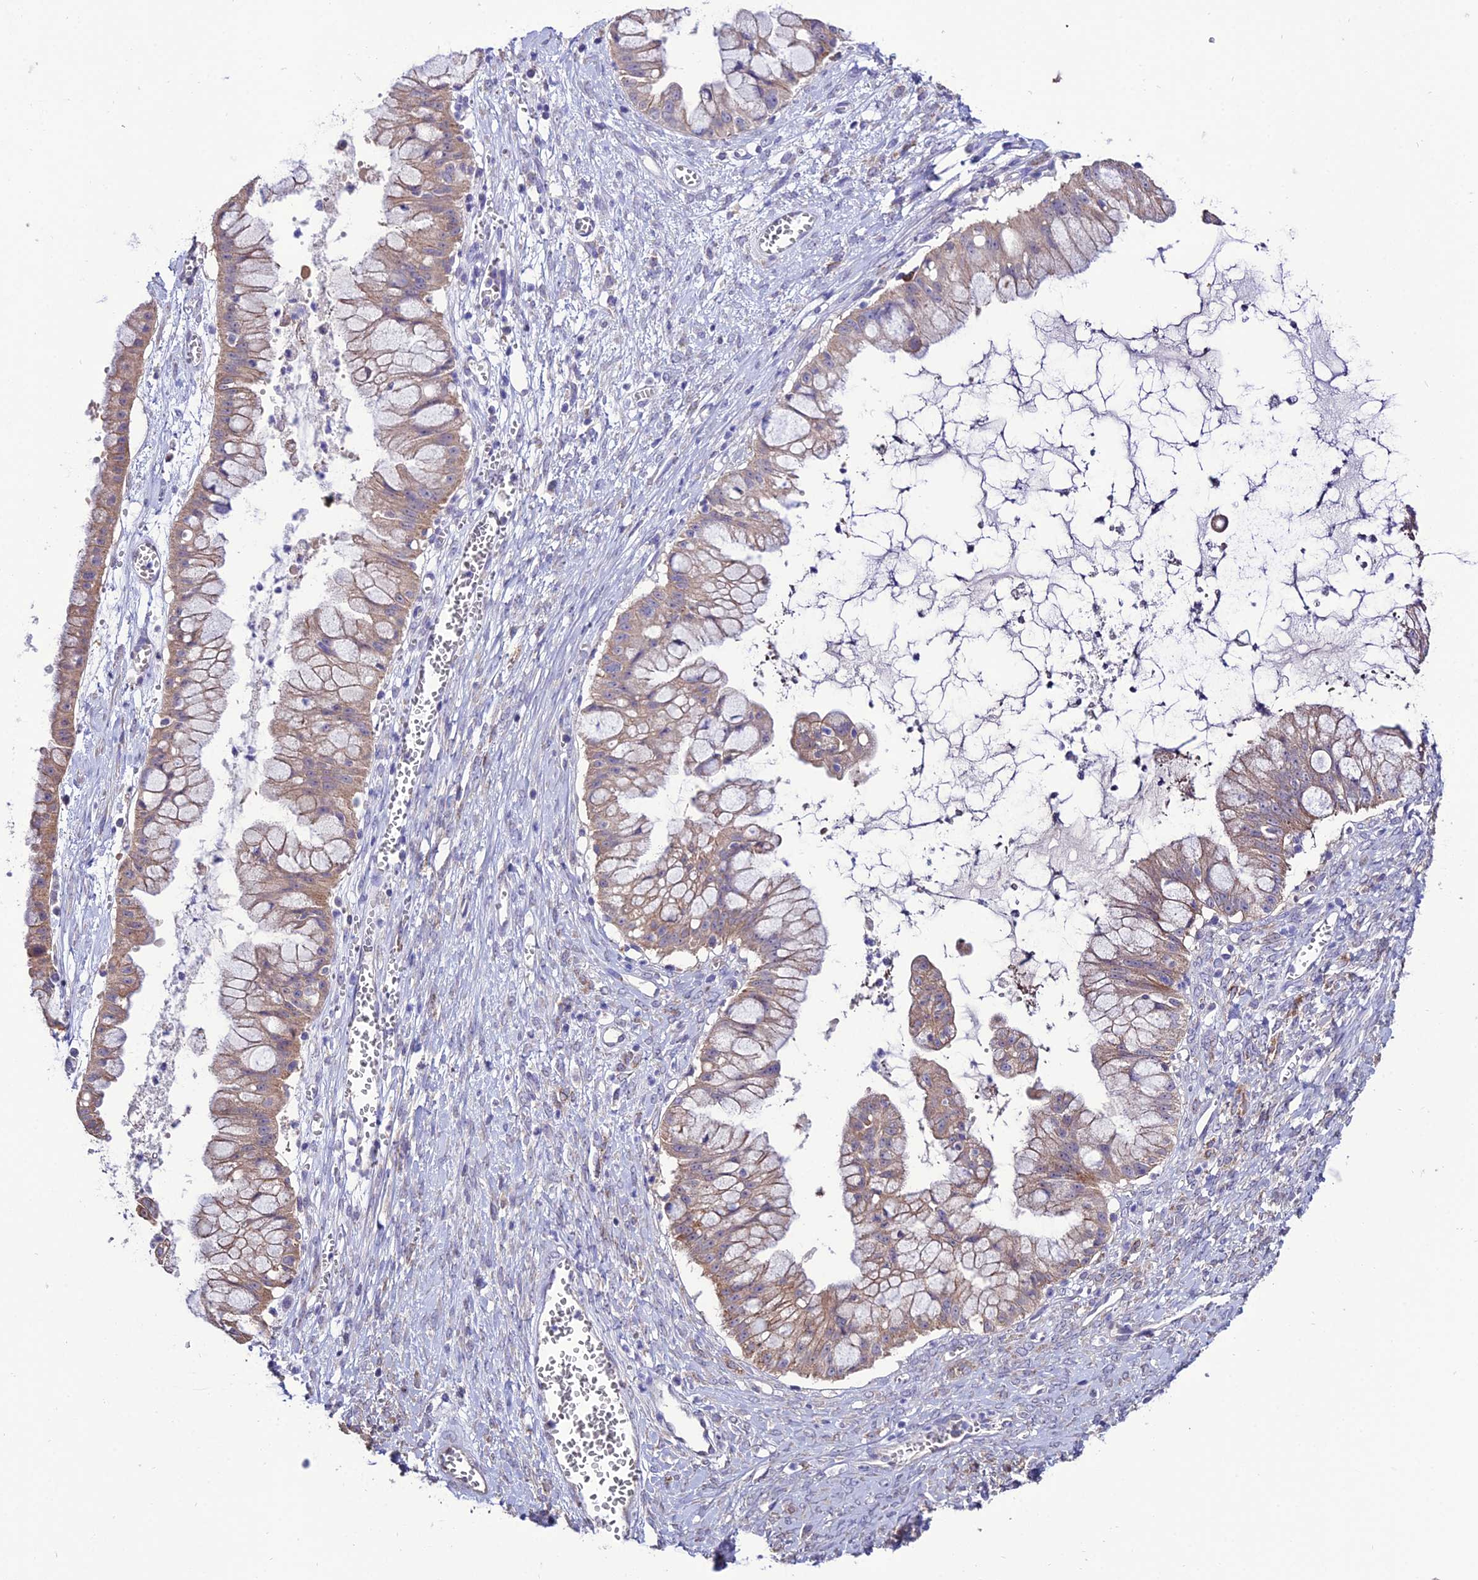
{"staining": {"intensity": "weak", "quantity": ">75%", "location": "cytoplasmic/membranous"}, "tissue": "ovarian cancer", "cell_type": "Tumor cells", "image_type": "cancer", "snomed": [{"axis": "morphology", "description": "Cystadenocarcinoma, mucinous, NOS"}, {"axis": "topography", "description": "Ovary"}], "caption": "Ovarian cancer stained for a protein demonstrates weak cytoplasmic/membranous positivity in tumor cells.", "gene": "HOGA1", "patient": {"sex": "female", "age": 70}}